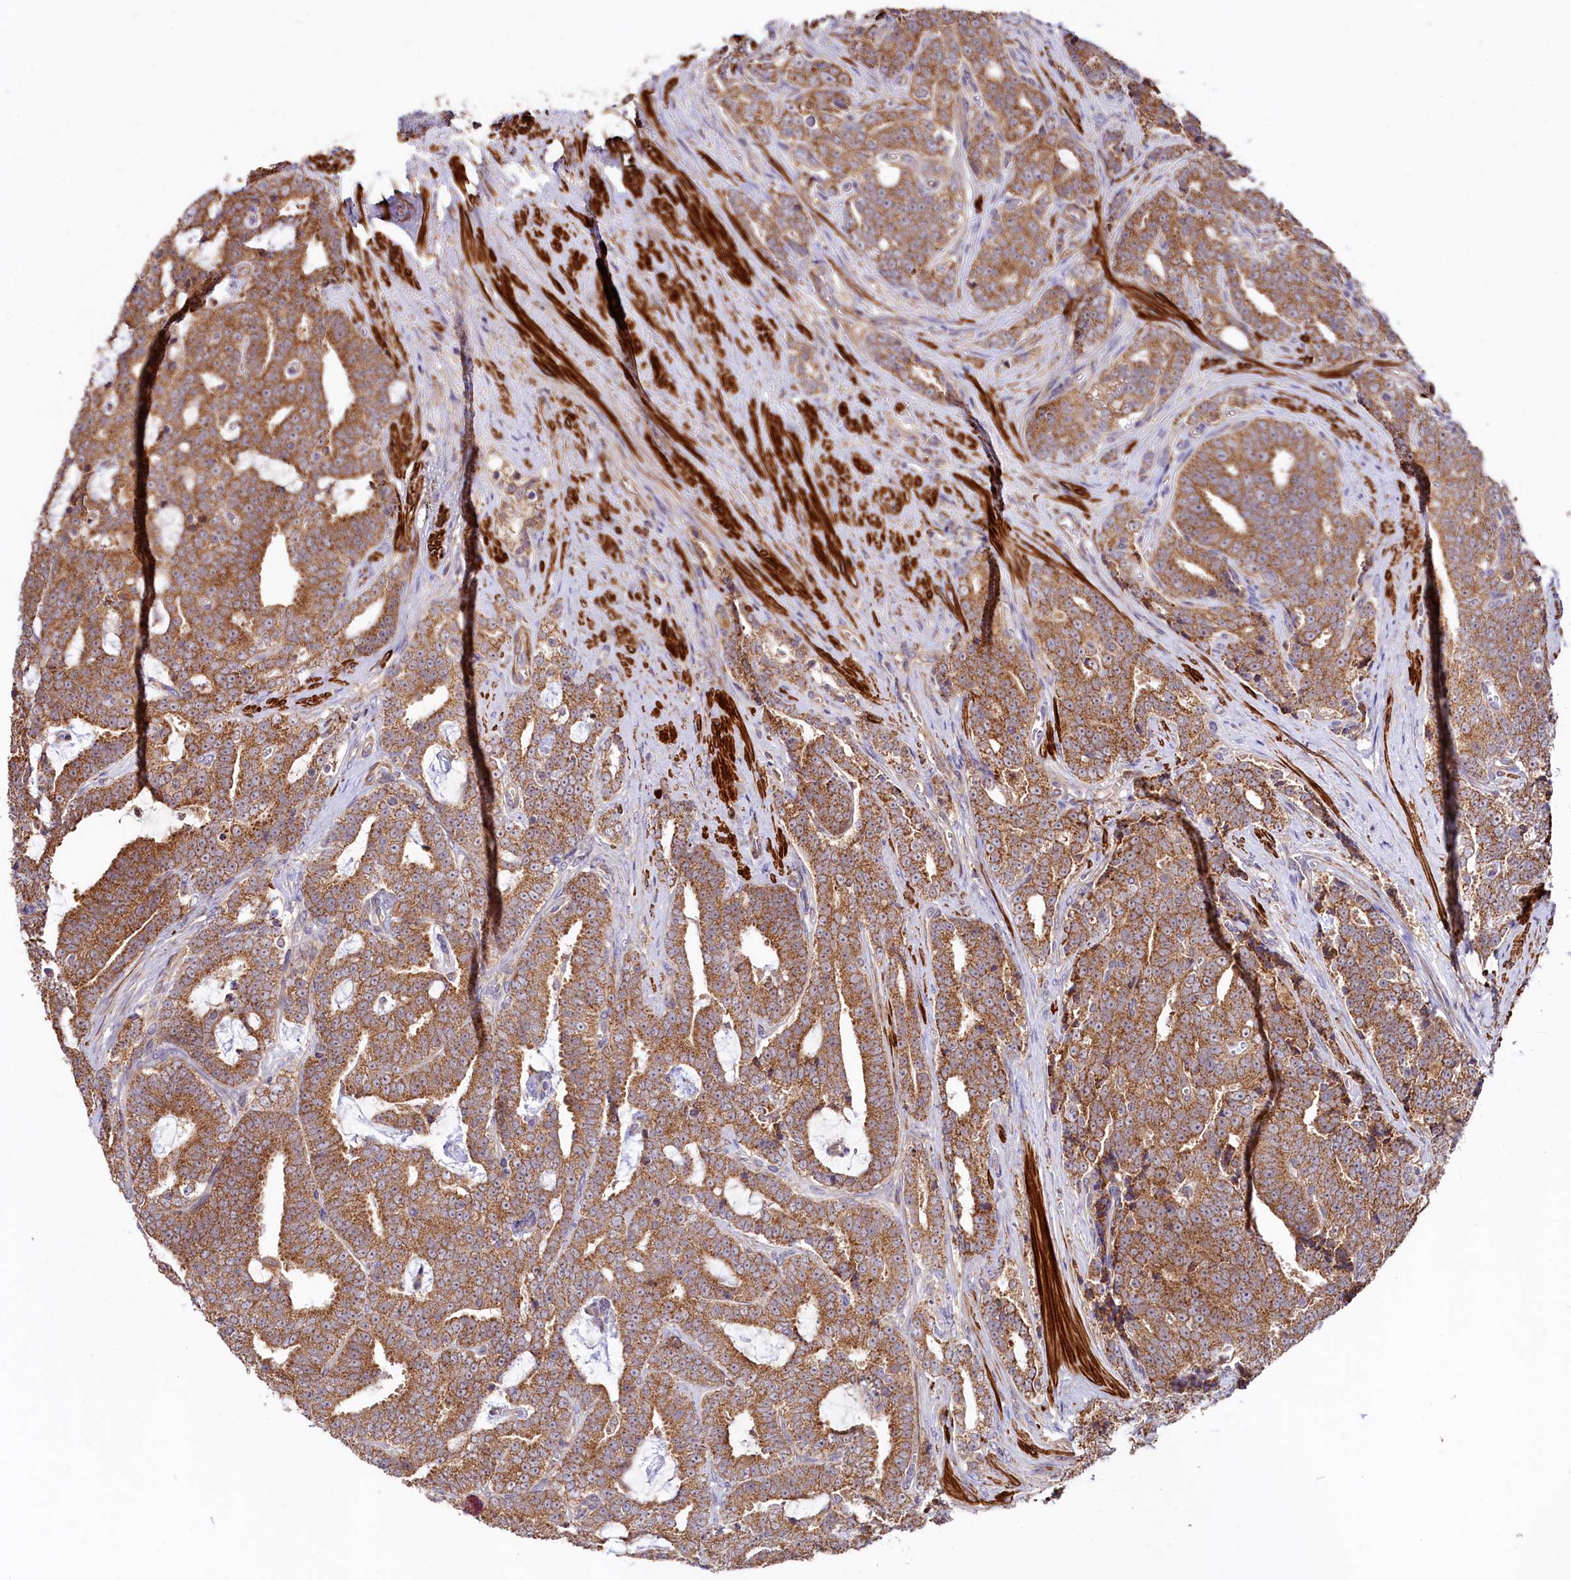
{"staining": {"intensity": "strong", "quantity": ">75%", "location": "cytoplasmic/membranous"}, "tissue": "prostate cancer", "cell_type": "Tumor cells", "image_type": "cancer", "snomed": [{"axis": "morphology", "description": "Adenocarcinoma, High grade"}, {"axis": "topography", "description": "Prostate and seminal vesicle, NOS"}], "caption": "Protein staining reveals strong cytoplasmic/membranous positivity in about >75% of tumor cells in prostate cancer.", "gene": "CIAO3", "patient": {"sex": "male", "age": 67}}